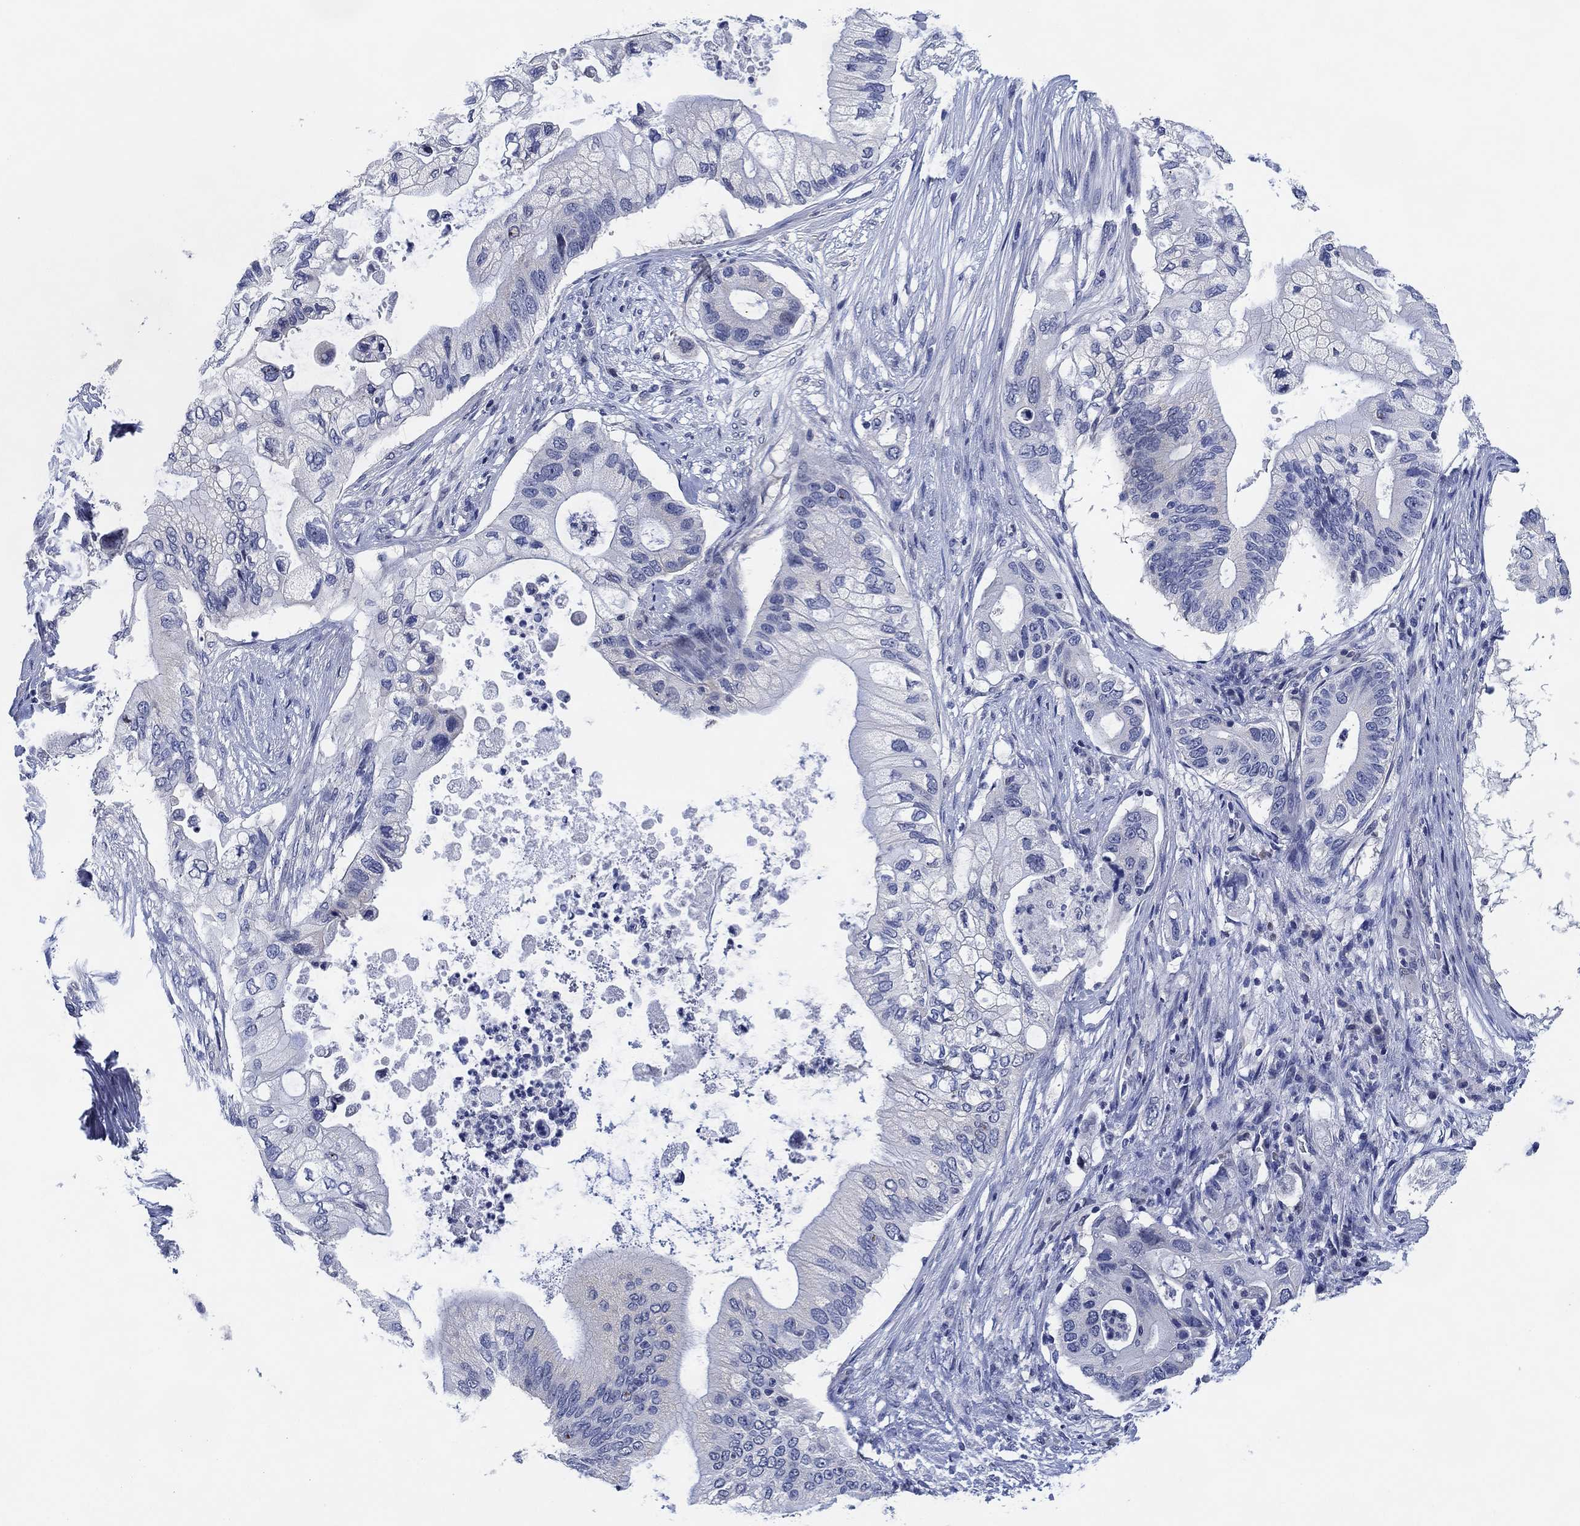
{"staining": {"intensity": "negative", "quantity": "none", "location": "none"}, "tissue": "pancreatic cancer", "cell_type": "Tumor cells", "image_type": "cancer", "snomed": [{"axis": "morphology", "description": "Adenocarcinoma, NOS"}, {"axis": "topography", "description": "Pancreas"}], "caption": "Tumor cells show no significant protein expression in adenocarcinoma (pancreatic).", "gene": "DAZL", "patient": {"sex": "female", "age": 72}}